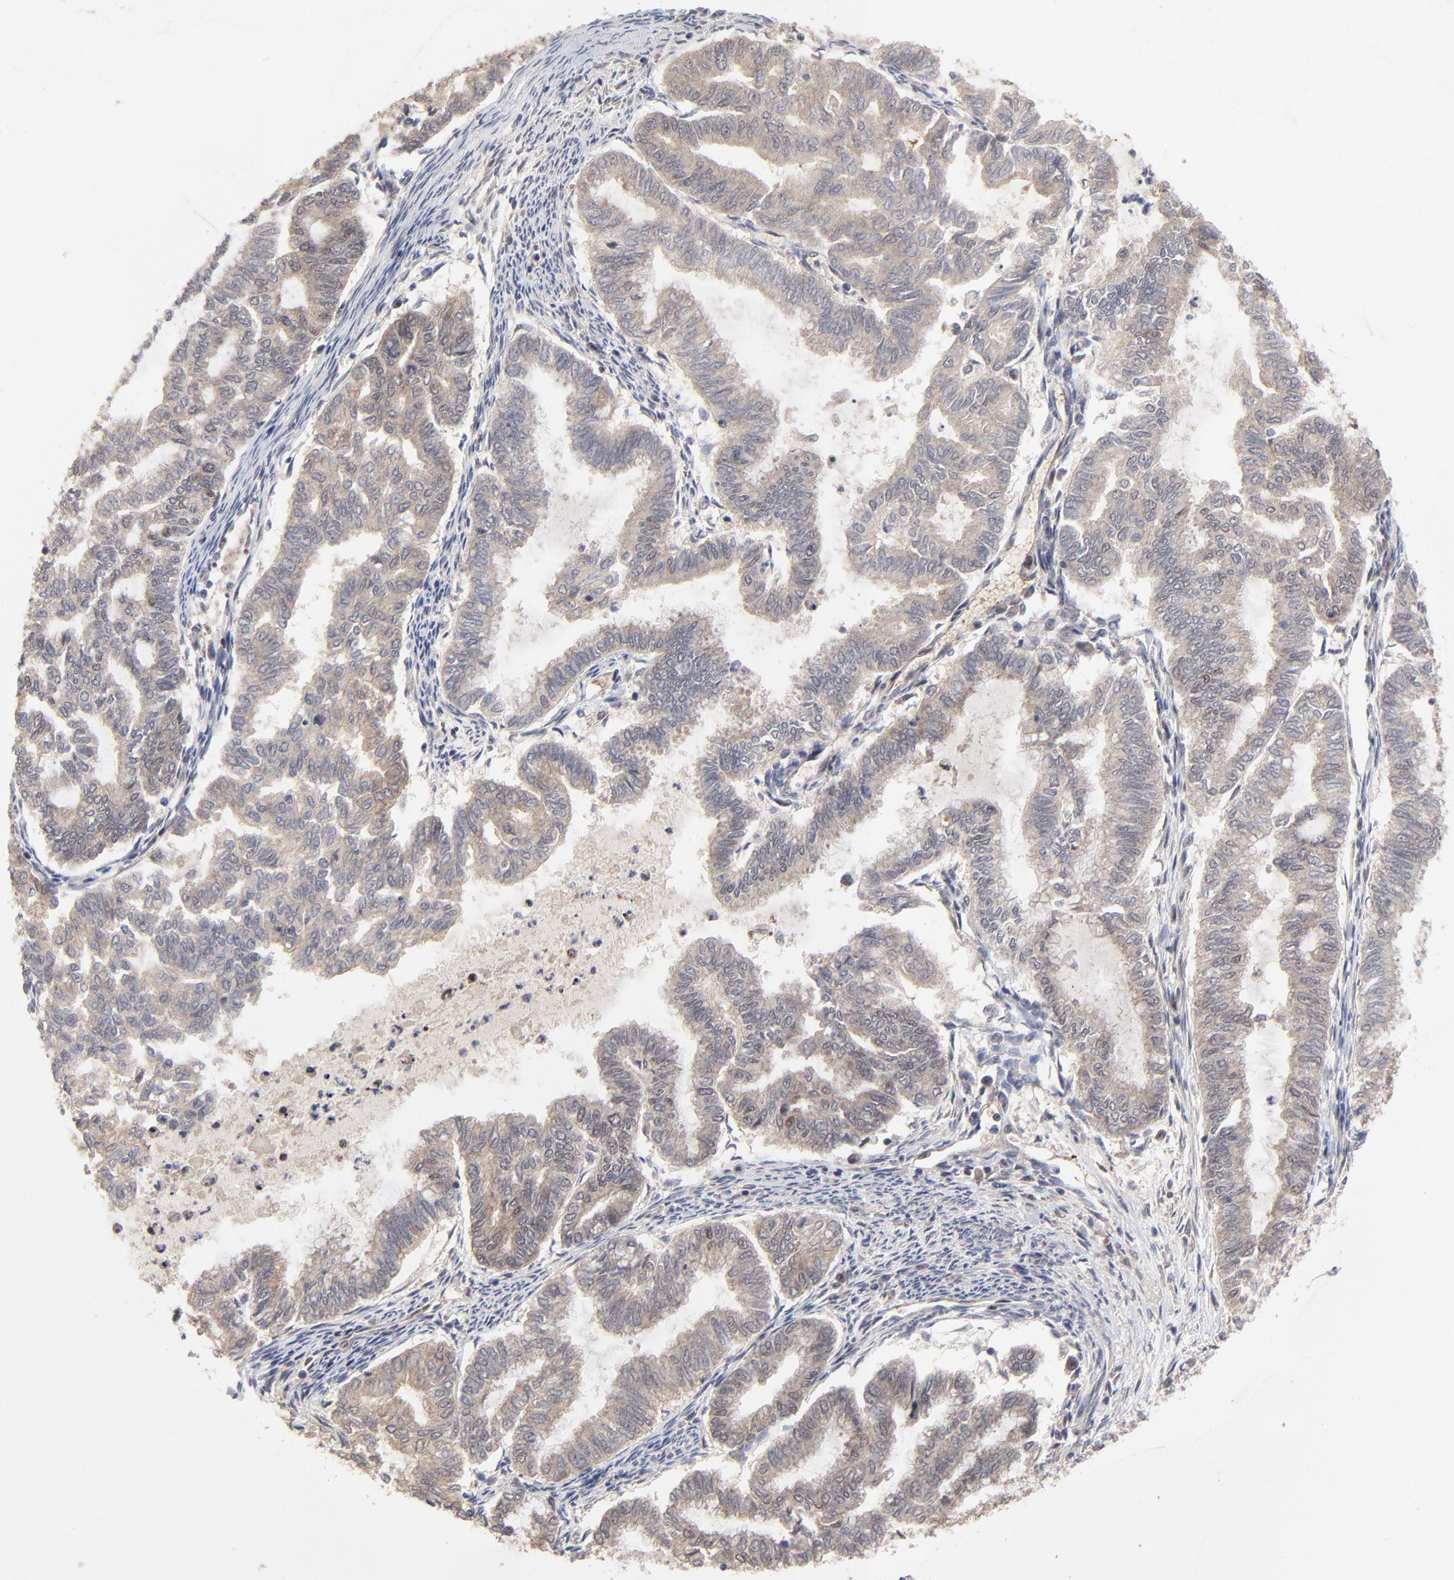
{"staining": {"intensity": "moderate", "quantity": ">75%", "location": "cytoplasmic/membranous"}, "tissue": "endometrial cancer", "cell_type": "Tumor cells", "image_type": "cancer", "snomed": [{"axis": "morphology", "description": "Adenocarcinoma, NOS"}, {"axis": "topography", "description": "Endometrium"}], "caption": "This image shows IHC staining of human adenocarcinoma (endometrial), with medium moderate cytoplasmic/membranous staining in approximately >75% of tumor cells.", "gene": "FRMD8", "patient": {"sex": "female", "age": 79}}